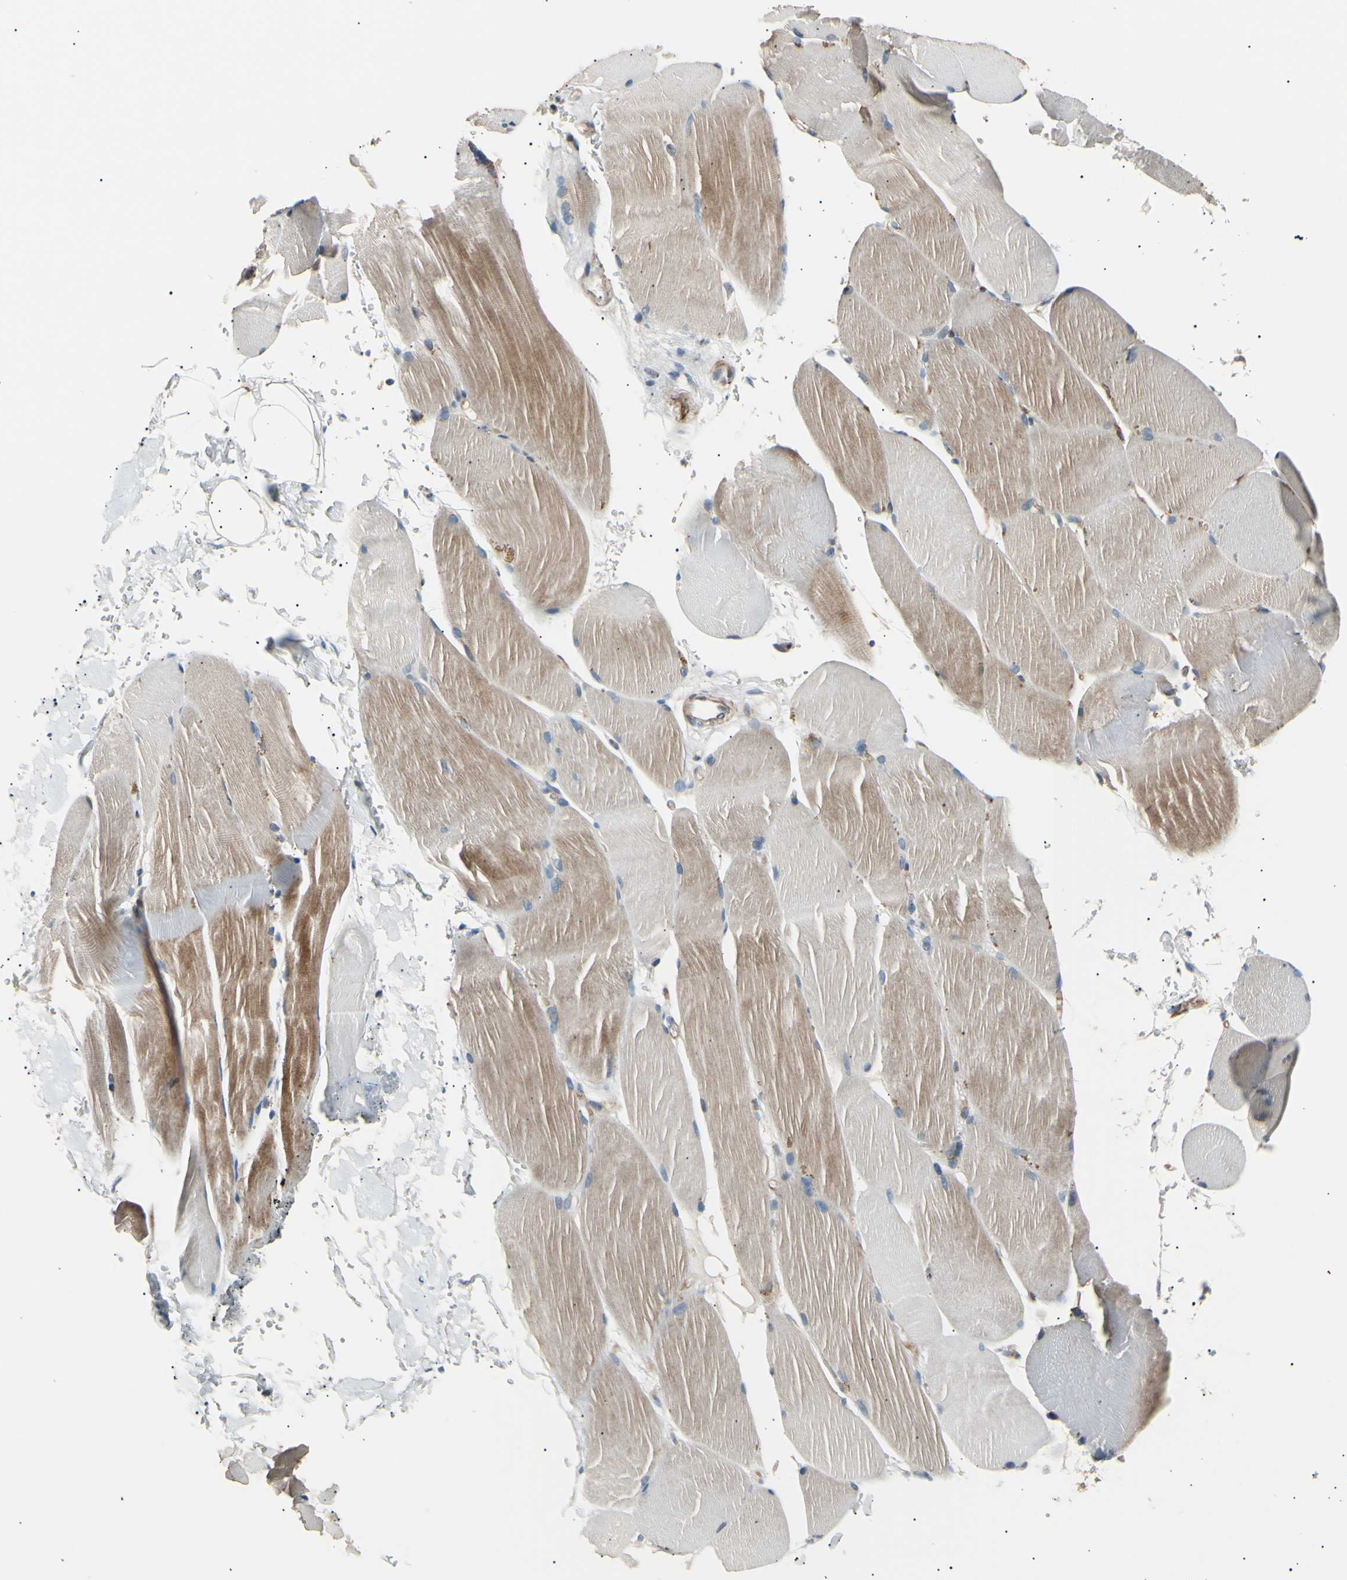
{"staining": {"intensity": "moderate", "quantity": "<25%", "location": "cytoplasmic/membranous"}, "tissue": "skeletal muscle", "cell_type": "Myocytes", "image_type": "normal", "snomed": [{"axis": "morphology", "description": "Normal tissue, NOS"}, {"axis": "topography", "description": "Skin"}, {"axis": "topography", "description": "Skeletal muscle"}], "caption": "A low amount of moderate cytoplasmic/membranous staining is present in approximately <25% of myocytes in unremarkable skeletal muscle. The staining was performed using DAB, with brown indicating positive protein expression. Nuclei are stained blue with hematoxylin.", "gene": "LDLR", "patient": {"sex": "male", "age": 83}}